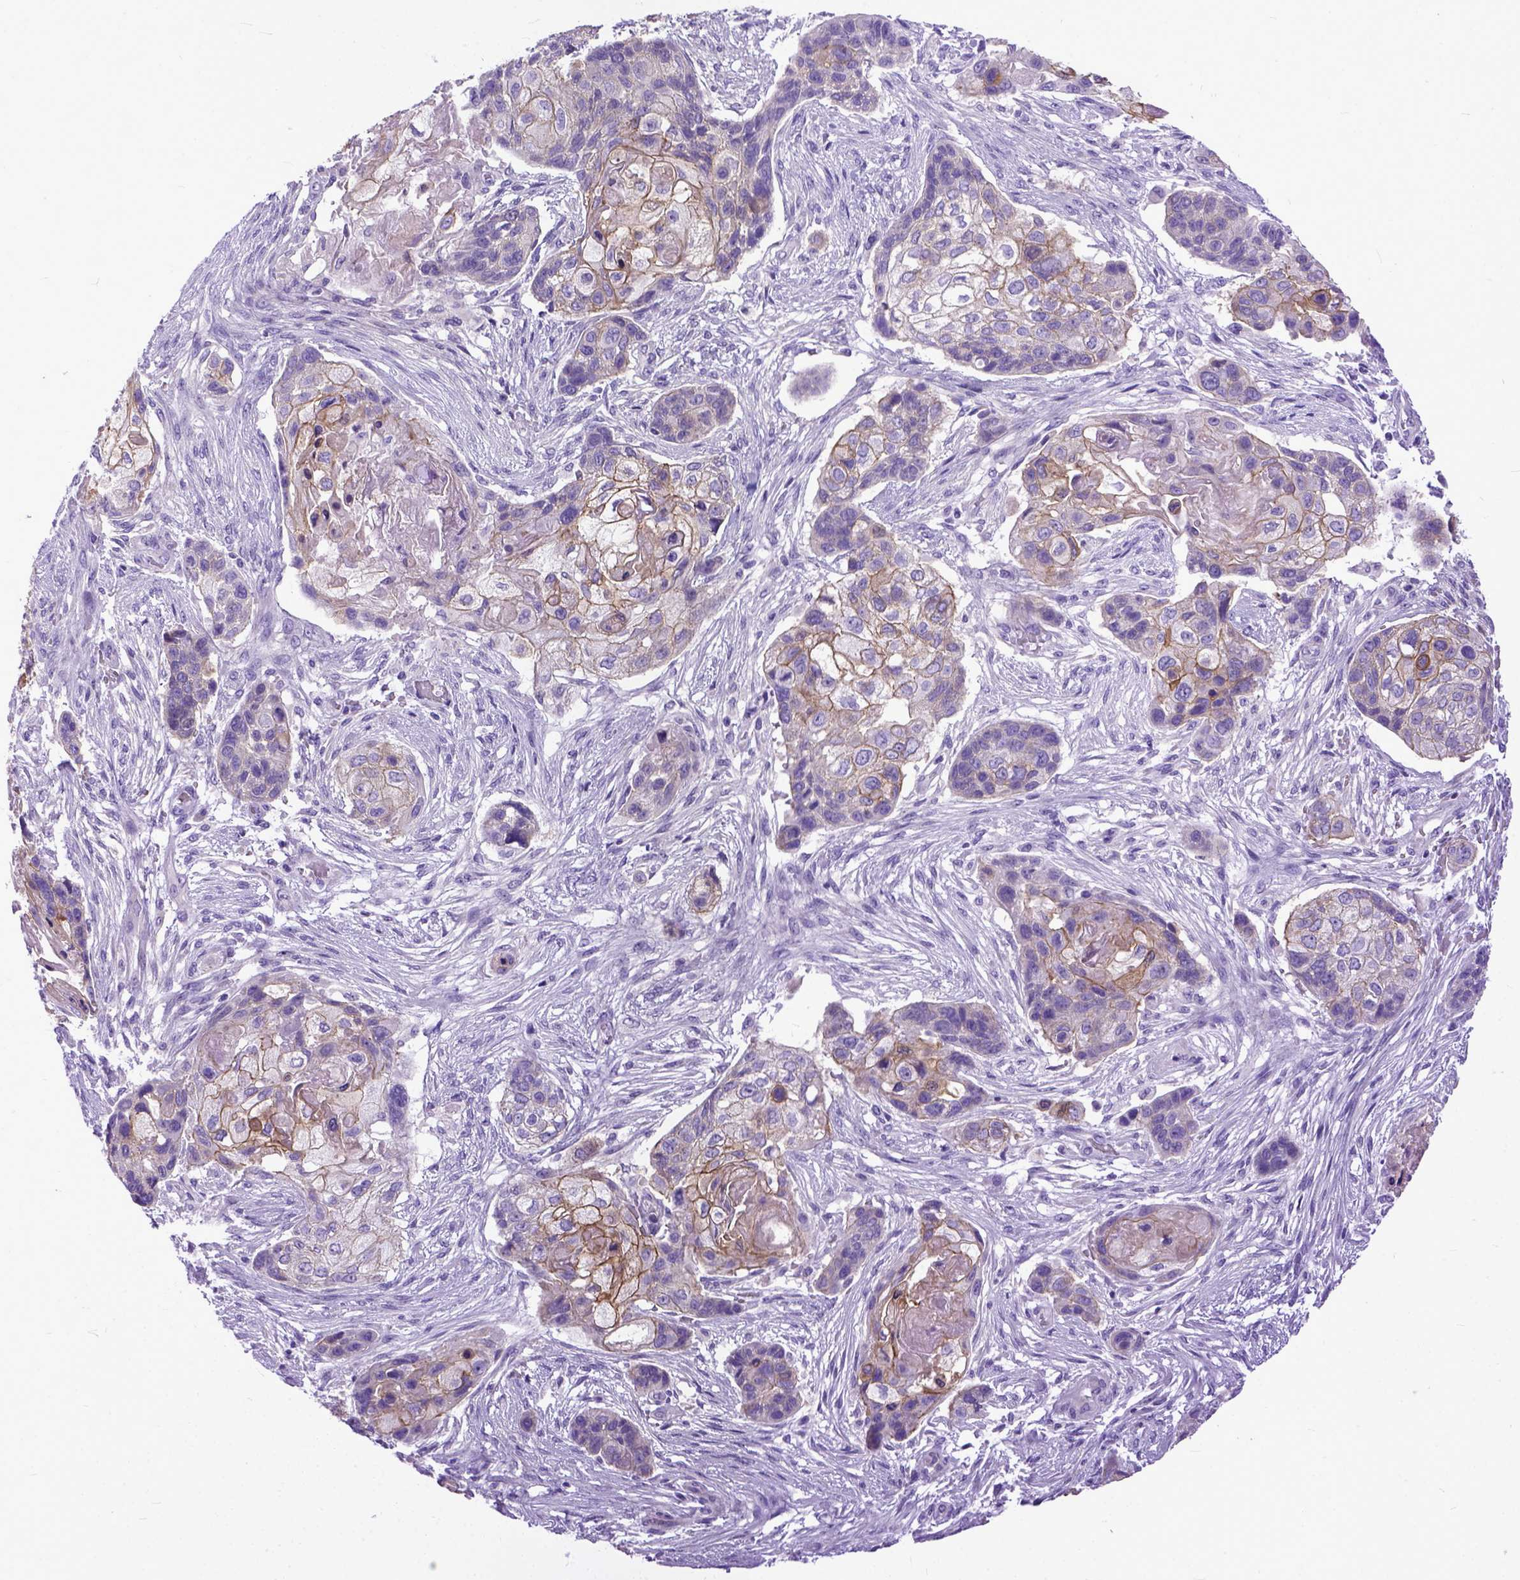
{"staining": {"intensity": "moderate", "quantity": "25%-75%", "location": "cytoplasmic/membranous"}, "tissue": "lung cancer", "cell_type": "Tumor cells", "image_type": "cancer", "snomed": [{"axis": "morphology", "description": "Squamous cell carcinoma, NOS"}, {"axis": "topography", "description": "Lung"}], "caption": "There is medium levels of moderate cytoplasmic/membranous expression in tumor cells of squamous cell carcinoma (lung), as demonstrated by immunohistochemical staining (brown color).", "gene": "PPL", "patient": {"sex": "male", "age": 69}}